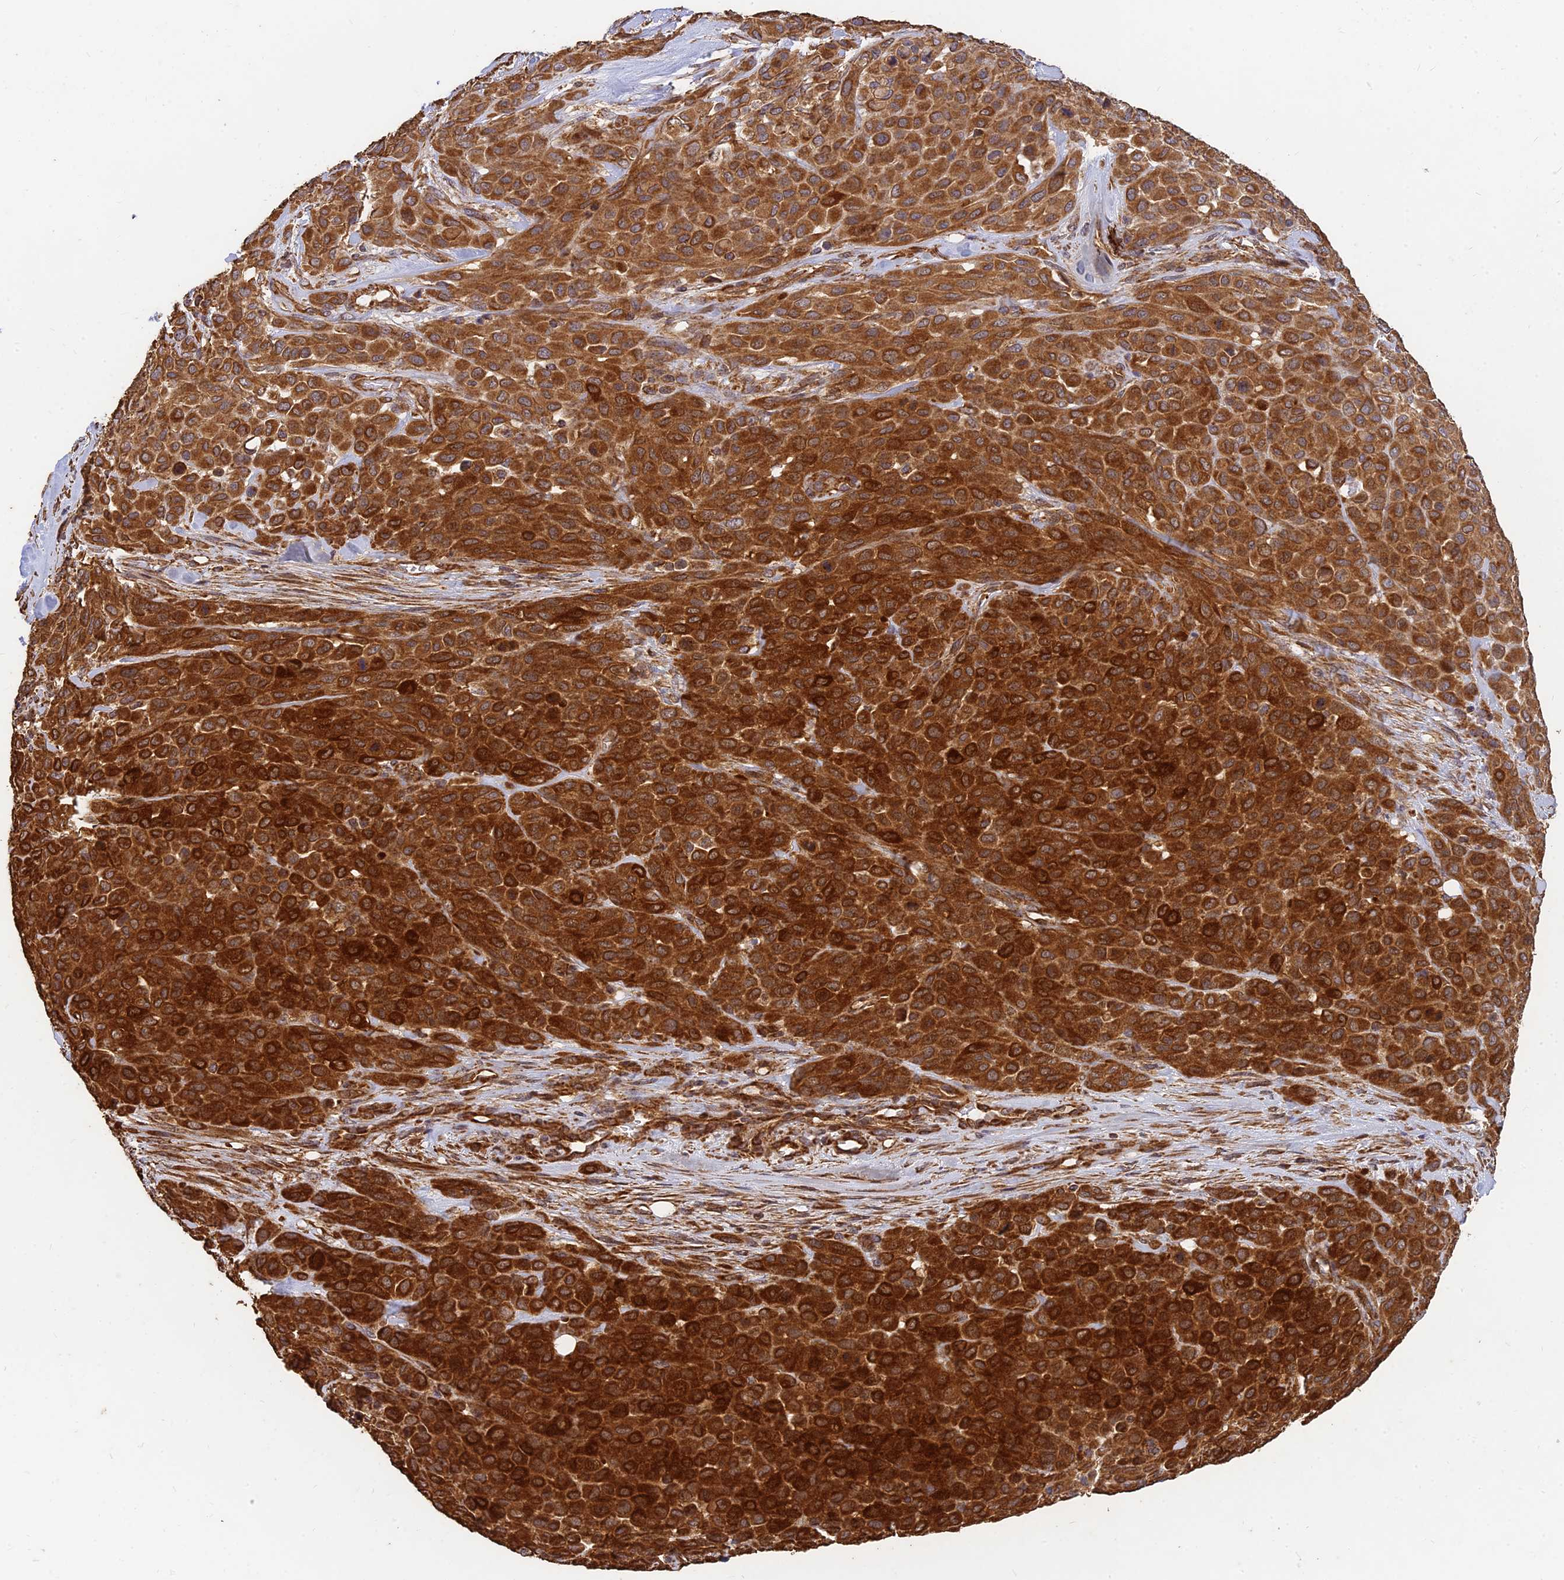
{"staining": {"intensity": "strong", "quantity": ">75%", "location": "cytoplasmic/membranous"}, "tissue": "melanoma", "cell_type": "Tumor cells", "image_type": "cancer", "snomed": [{"axis": "morphology", "description": "Malignant melanoma, Metastatic site"}, {"axis": "topography", "description": "Skin"}], "caption": "Human melanoma stained with a protein marker displays strong staining in tumor cells.", "gene": "DSTYK", "patient": {"sex": "female", "age": 81}}